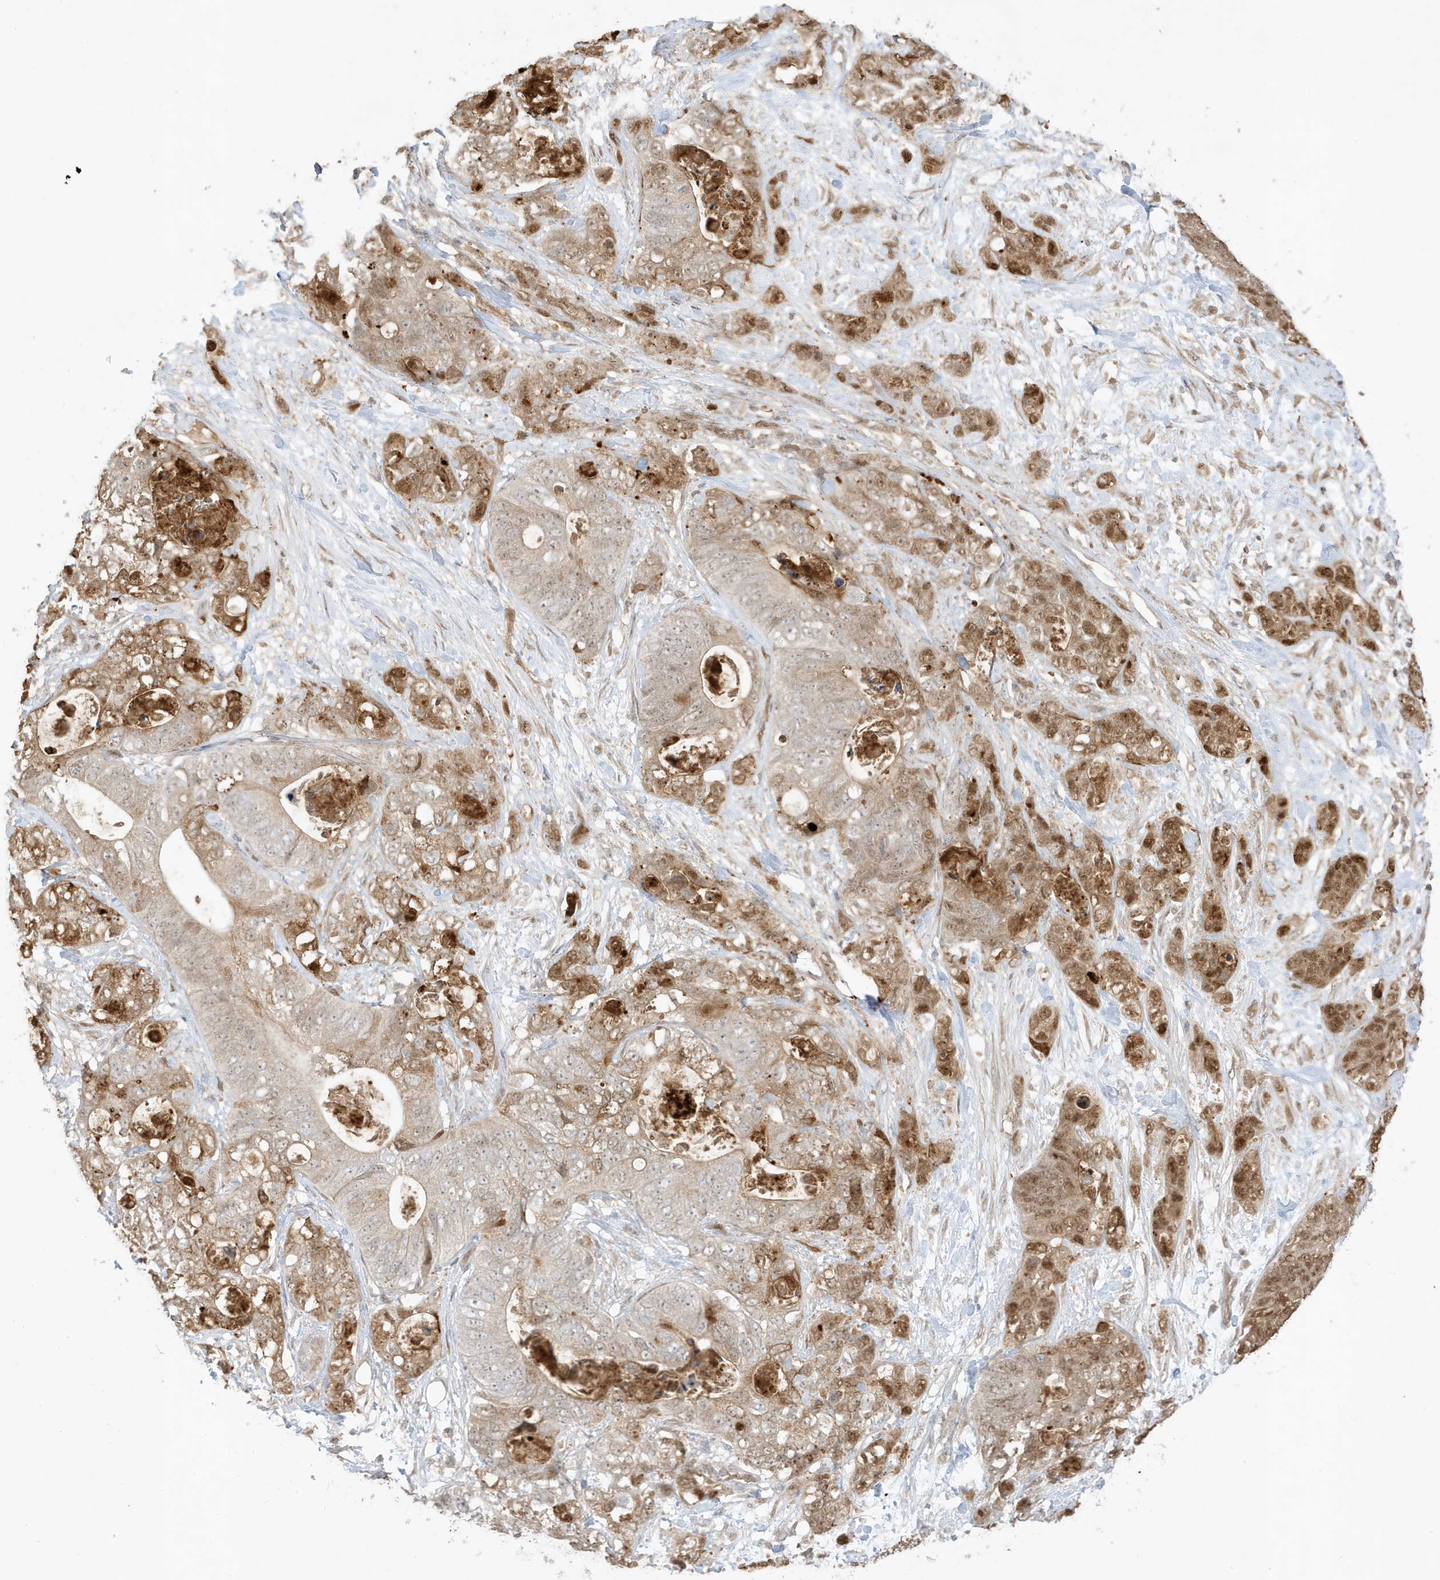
{"staining": {"intensity": "moderate", "quantity": "25%-75%", "location": "cytoplasmic/membranous,nuclear"}, "tissue": "stomach cancer", "cell_type": "Tumor cells", "image_type": "cancer", "snomed": [{"axis": "morphology", "description": "Normal tissue, NOS"}, {"axis": "morphology", "description": "Adenocarcinoma, NOS"}, {"axis": "topography", "description": "Stomach"}], "caption": "Immunohistochemical staining of stomach adenocarcinoma demonstrates medium levels of moderate cytoplasmic/membranous and nuclear staining in approximately 25%-75% of tumor cells. Using DAB (3,3'-diaminobenzidine) (brown) and hematoxylin (blue) stains, captured at high magnification using brightfield microscopy.", "gene": "ZBTB41", "patient": {"sex": "female", "age": 89}}